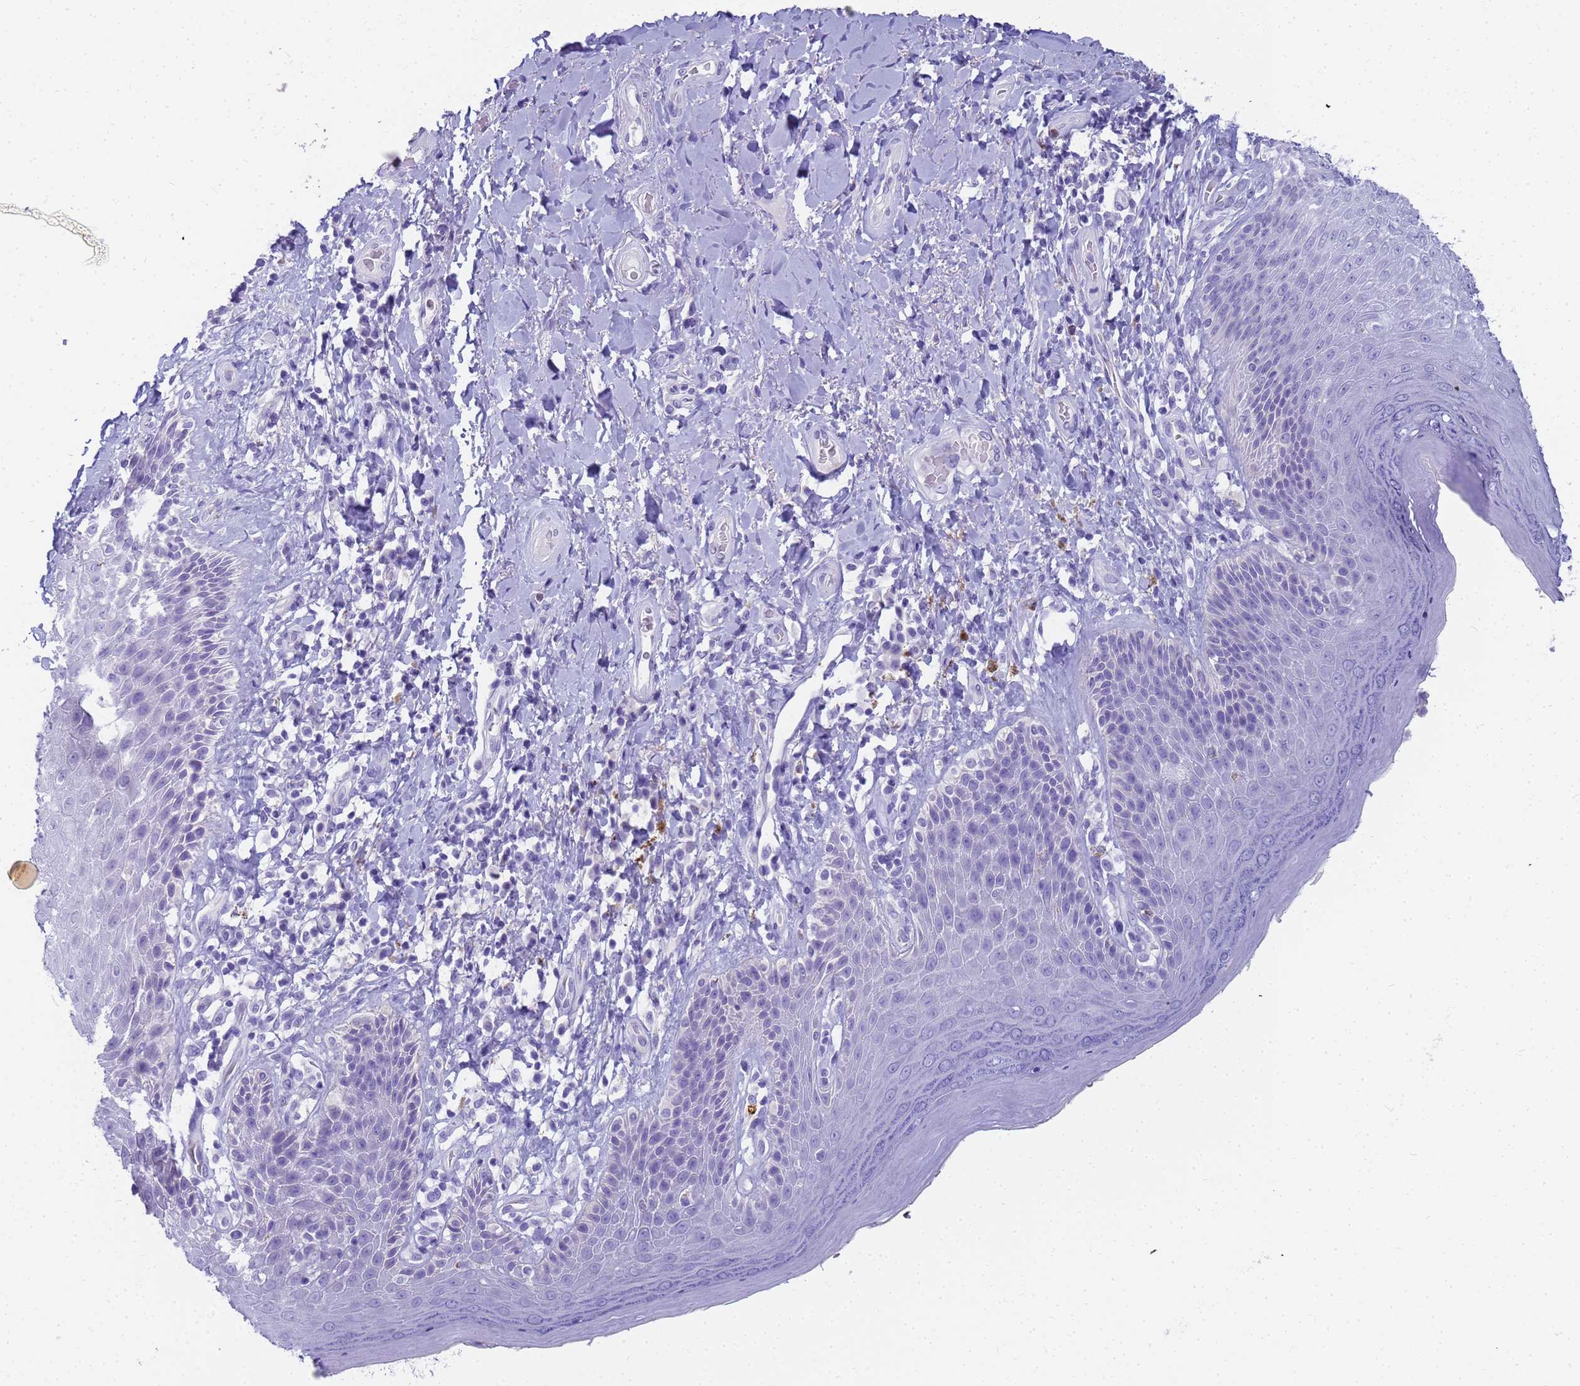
{"staining": {"intensity": "moderate", "quantity": "<25%", "location": "cytoplasmic/membranous"}, "tissue": "skin", "cell_type": "Epidermal cells", "image_type": "normal", "snomed": [{"axis": "morphology", "description": "Normal tissue, NOS"}, {"axis": "topography", "description": "Anal"}], "caption": "Skin stained with IHC shows moderate cytoplasmic/membranous staining in about <25% of epidermal cells. Using DAB (3,3'-diaminobenzidine) (brown) and hematoxylin (blue) stains, captured at high magnification using brightfield microscopy.", "gene": "RNASE2", "patient": {"sex": "female", "age": 89}}